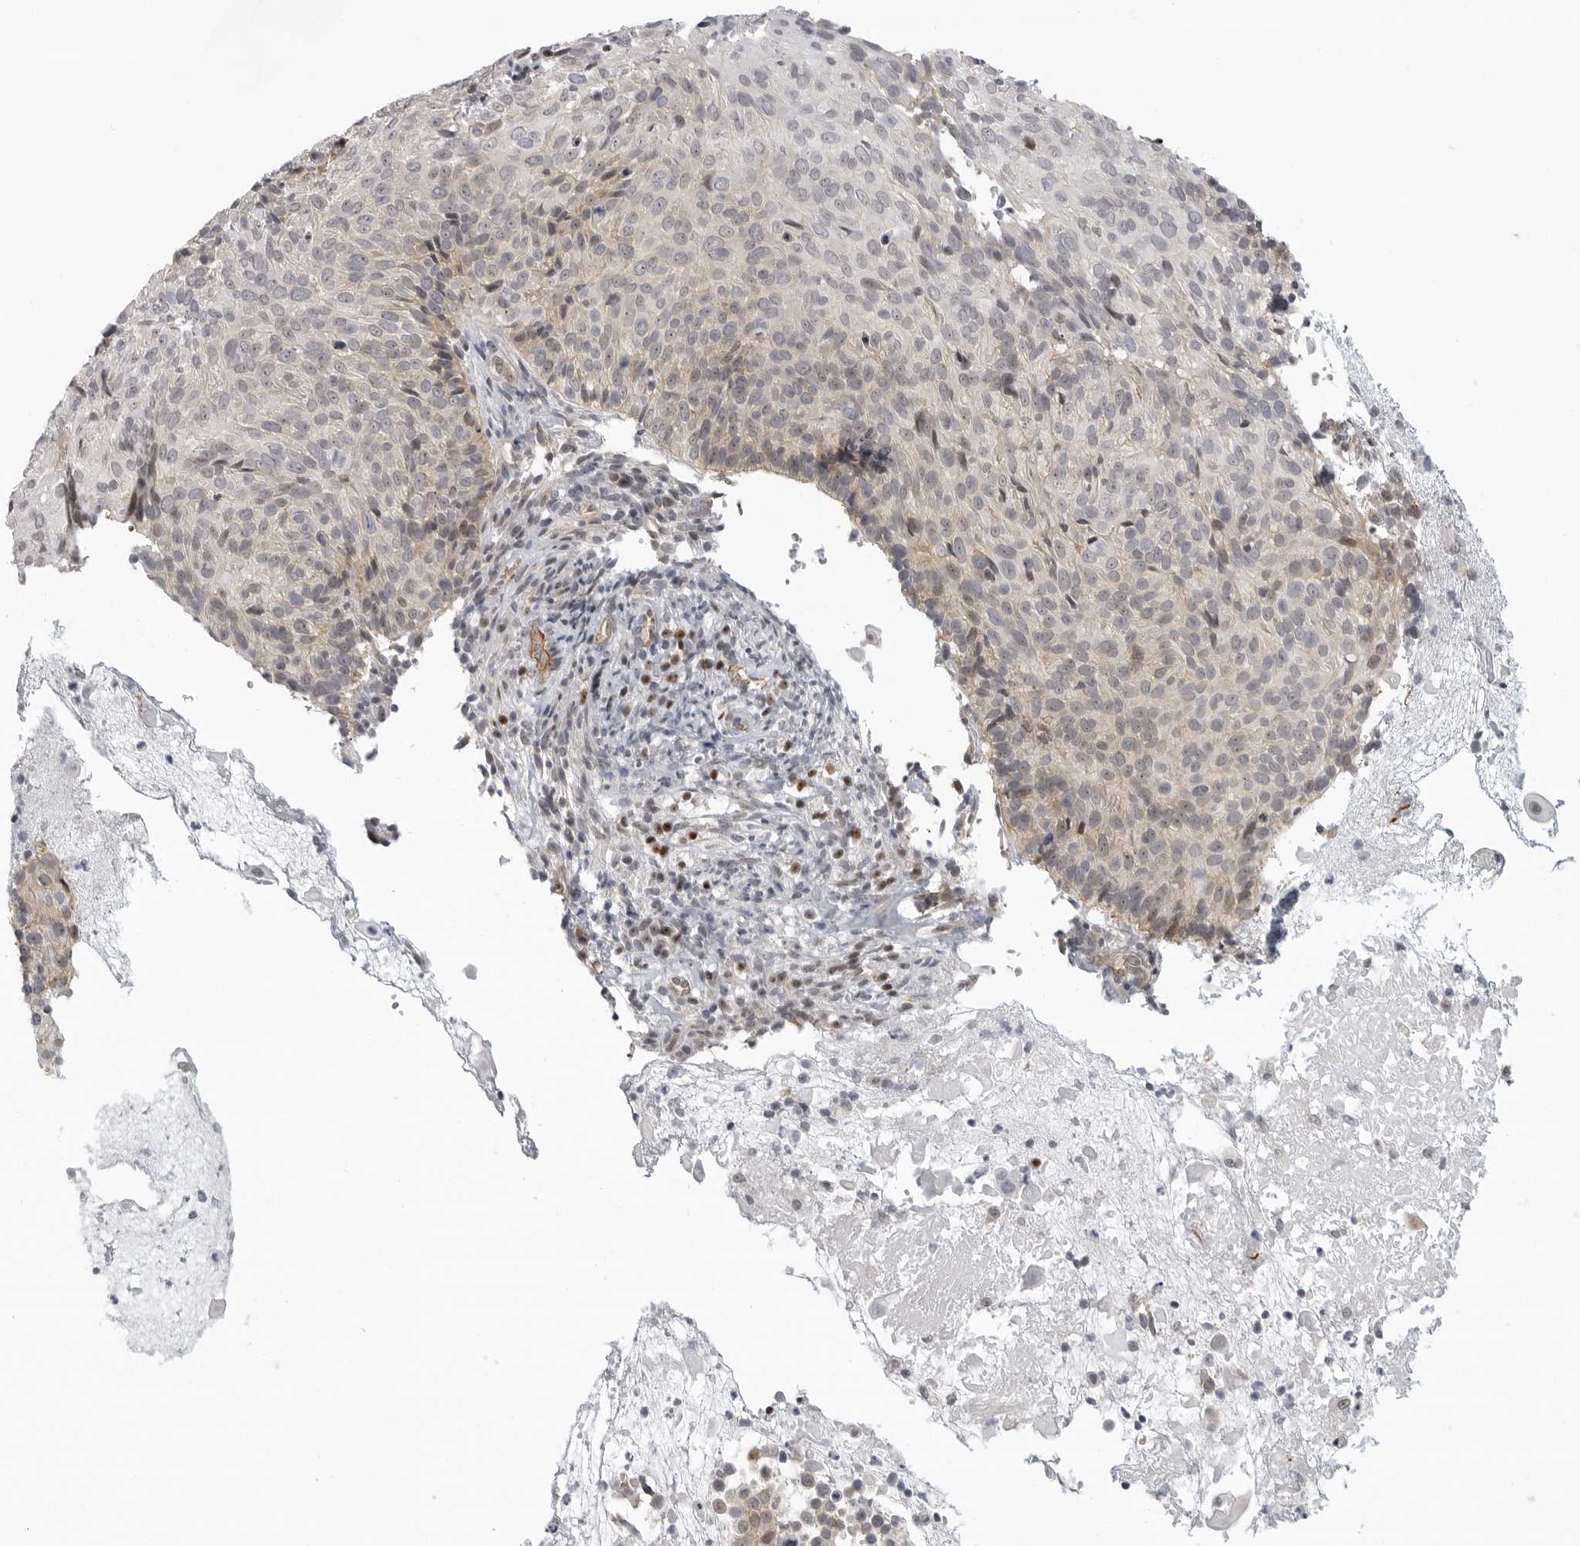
{"staining": {"intensity": "weak", "quantity": "<25%", "location": "cytoplasmic/membranous"}, "tissue": "cervical cancer", "cell_type": "Tumor cells", "image_type": "cancer", "snomed": [{"axis": "morphology", "description": "Squamous cell carcinoma, NOS"}, {"axis": "topography", "description": "Cervix"}], "caption": "Image shows no protein positivity in tumor cells of cervical squamous cell carcinoma tissue. (DAB immunohistochemistry (IHC), high magnification).", "gene": "CEP295NL", "patient": {"sex": "female", "age": 74}}